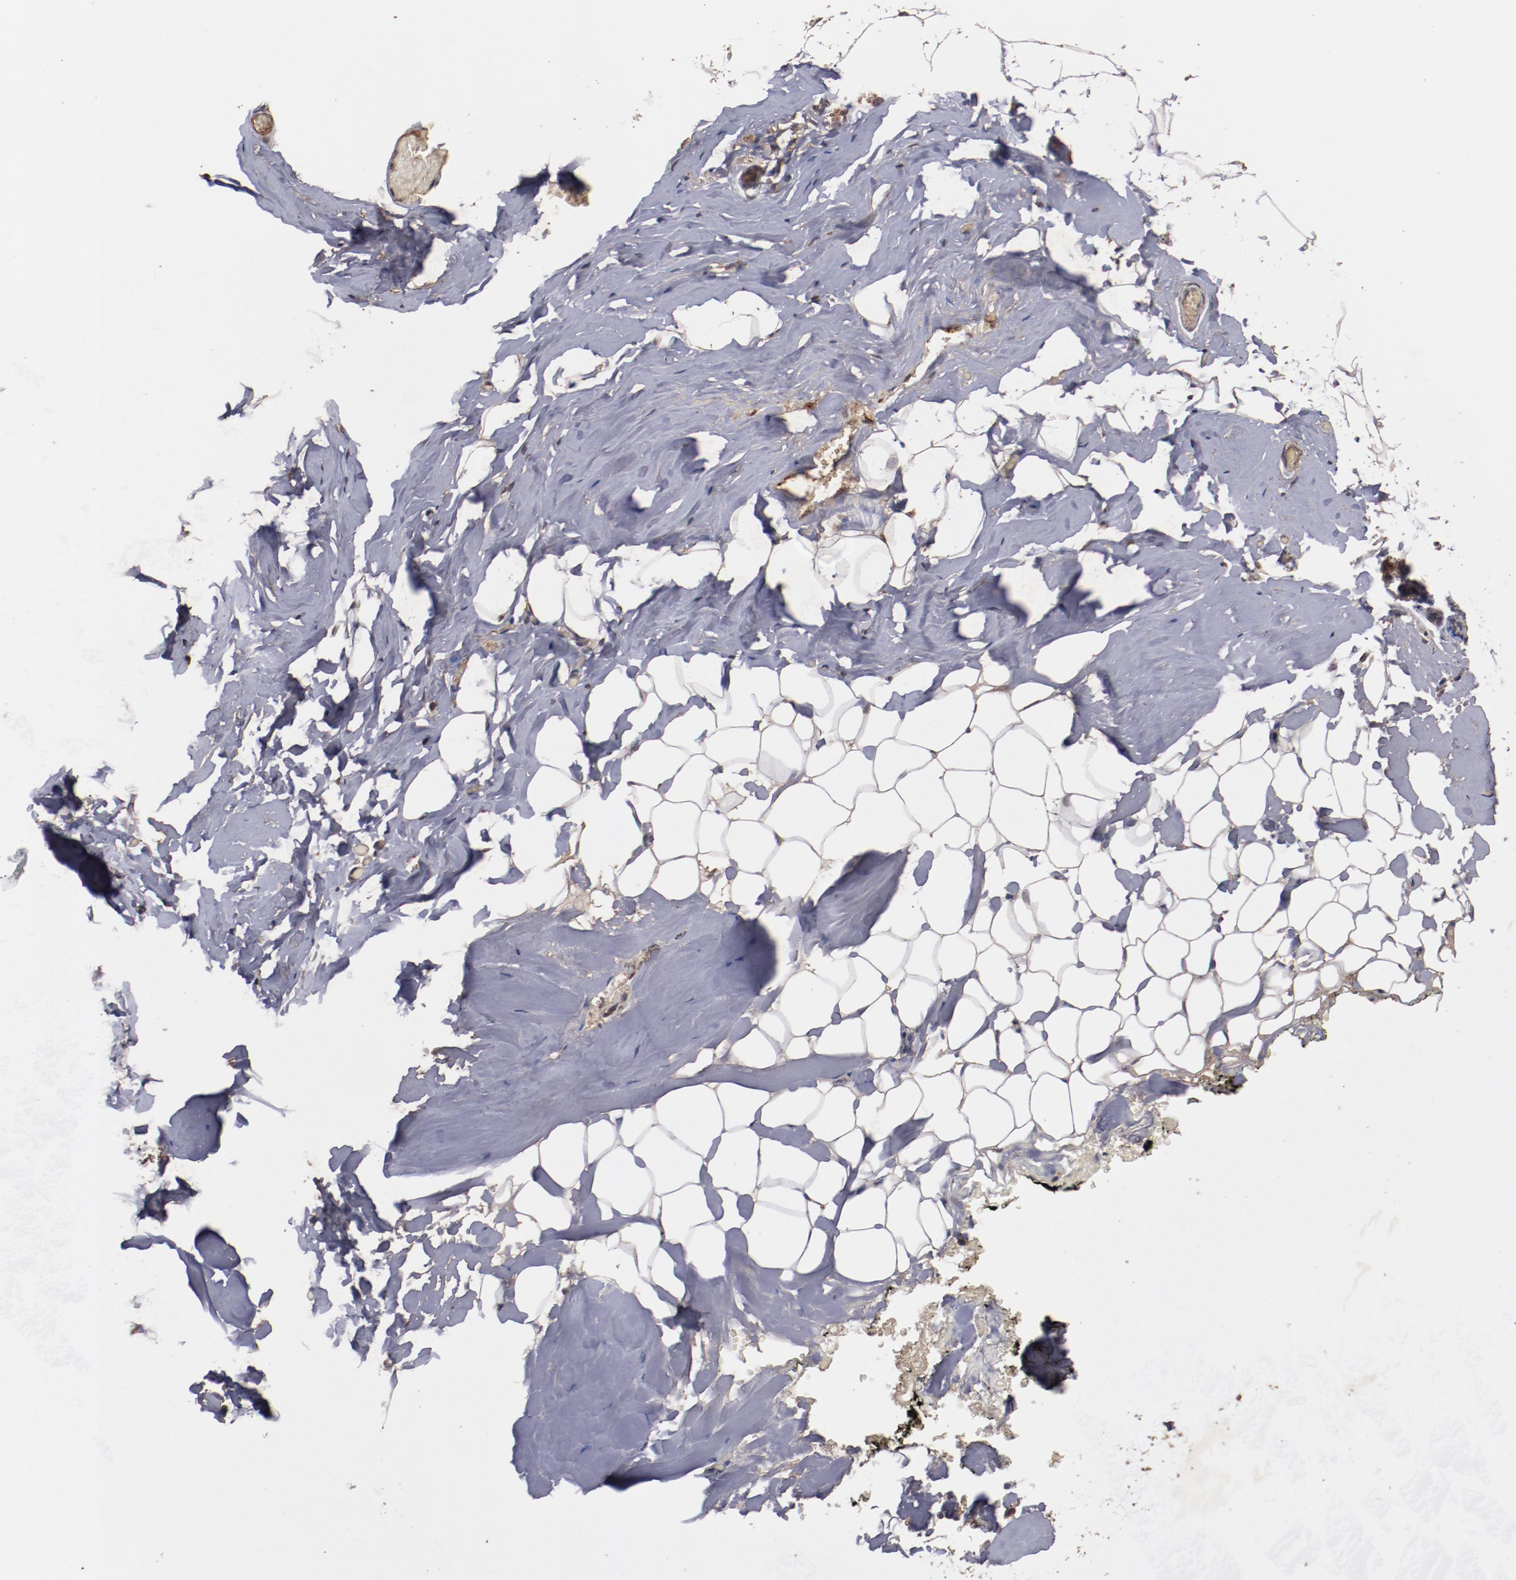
{"staining": {"intensity": "weak", "quantity": "25%-75%", "location": "cytoplasmic/membranous"}, "tissue": "breast", "cell_type": "Adipocytes", "image_type": "normal", "snomed": [{"axis": "morphology", "description": "Normal tissue, NOS"}, {"axis": "topography", "description": "Breast"}, {"axis": "topography", "description": "Soft tissue"}], "caption": "Unremarkable breast exhibits weak cytoplasmic/membranous expression in about 25%-75% of adipocytes.", "gene": "TENM1", "patient": {"sex": "female", "age": 75}}